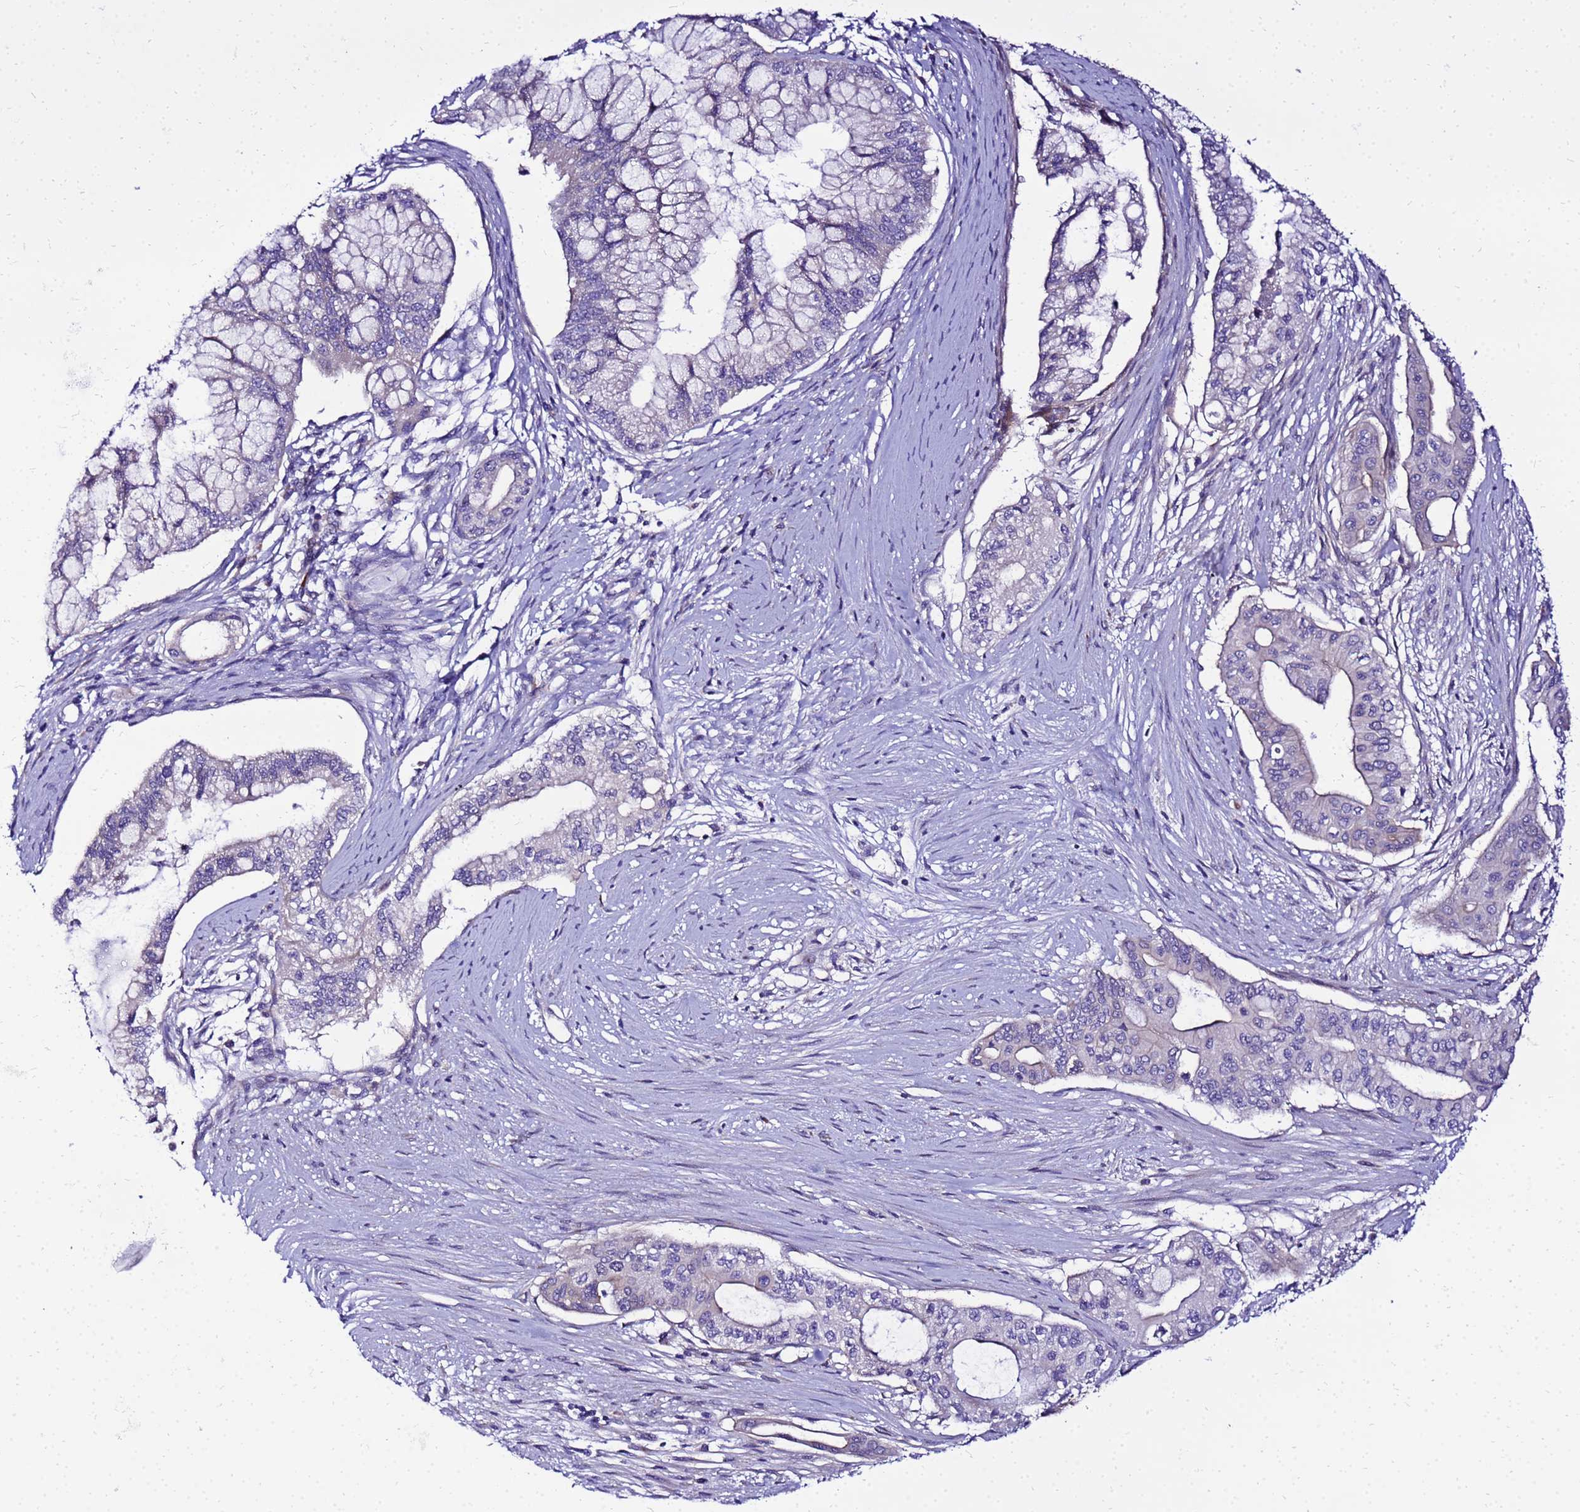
{"staining": {"intensity": "negative", "quantity": "none", "location": "none"}, "tissue": "pancreatic cancer", "cell_type": "Tumor cells", "image_type": "cancer", "snomed": [{"axis": "morphology", "description": "Adenocarcinoma, NOS"}, {"axis": "topography", "description": "Pancreas"}], "caption": "Pancreatic cancer was stained to show a protein in brown. There is no significant expression in tumor cells.", "gene": "HERC5", "patient": {"sex": "male", "age": 46}}